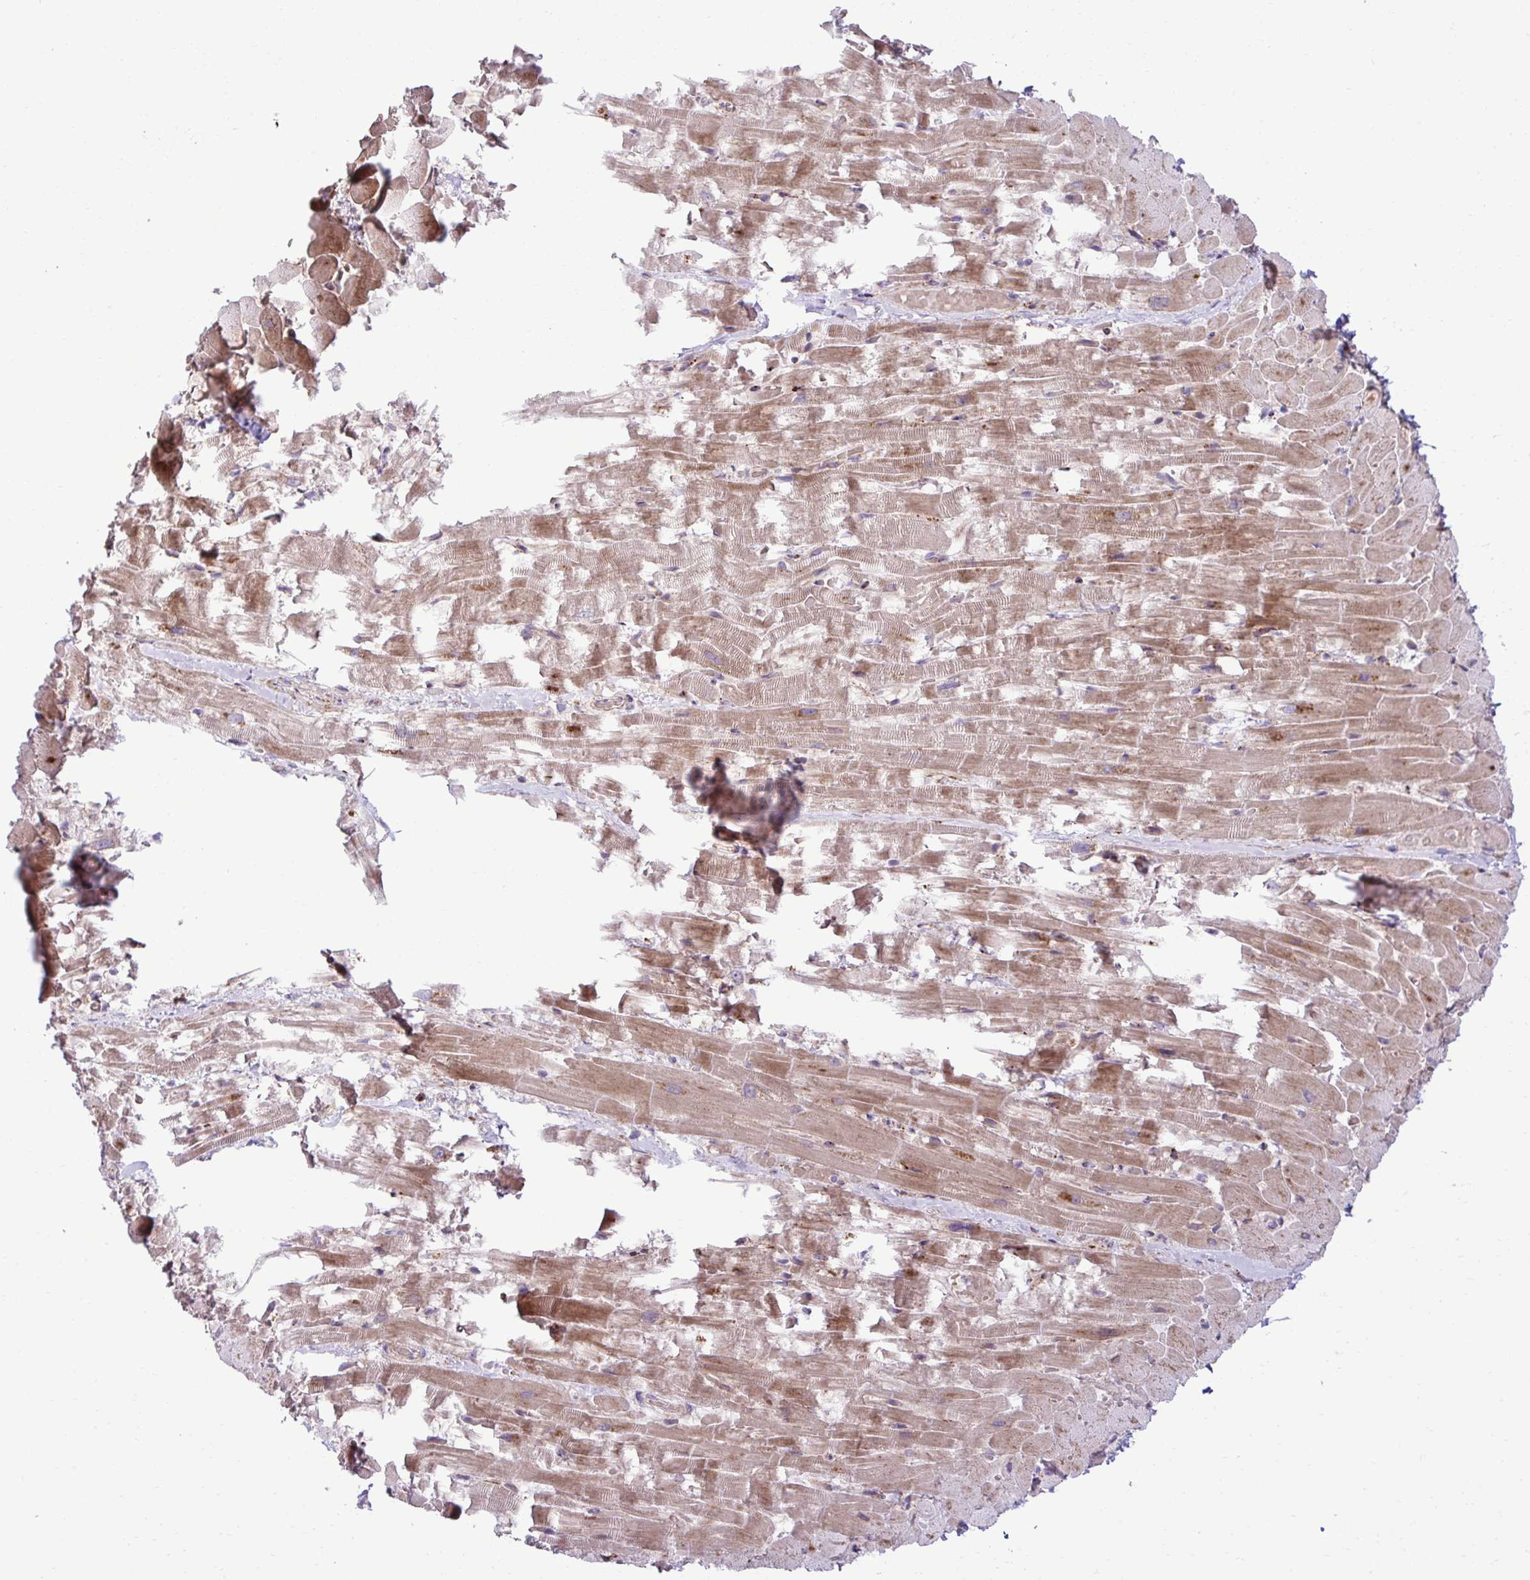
{"staining": {"intensity": "moderate", "quantity": "25%-75%", "location": "cytoplasmic/membranous"}, "tissue": "heart muscle", "cell_type": "Cardiomyocytes", "image_type": "normal", "snomed": [{"axis": "morphology", "description": "Normal tissue, NOS"}, {"axis": "topography", "description": "Heart"}], "caption": "IHC (DAB) staining of benign human heart muscle displays moderate cytoplasmic/membranous protein expression in about 25%-75% of cardiomyocytes. (Stains: DAB (3,3'-diaminobenzidine) in brown, nuclei in blue, Microscopy: brightfield microscopy at high magnification).", "gene": "LIMS1", "patient": {"sex": "male", "age": 37}}